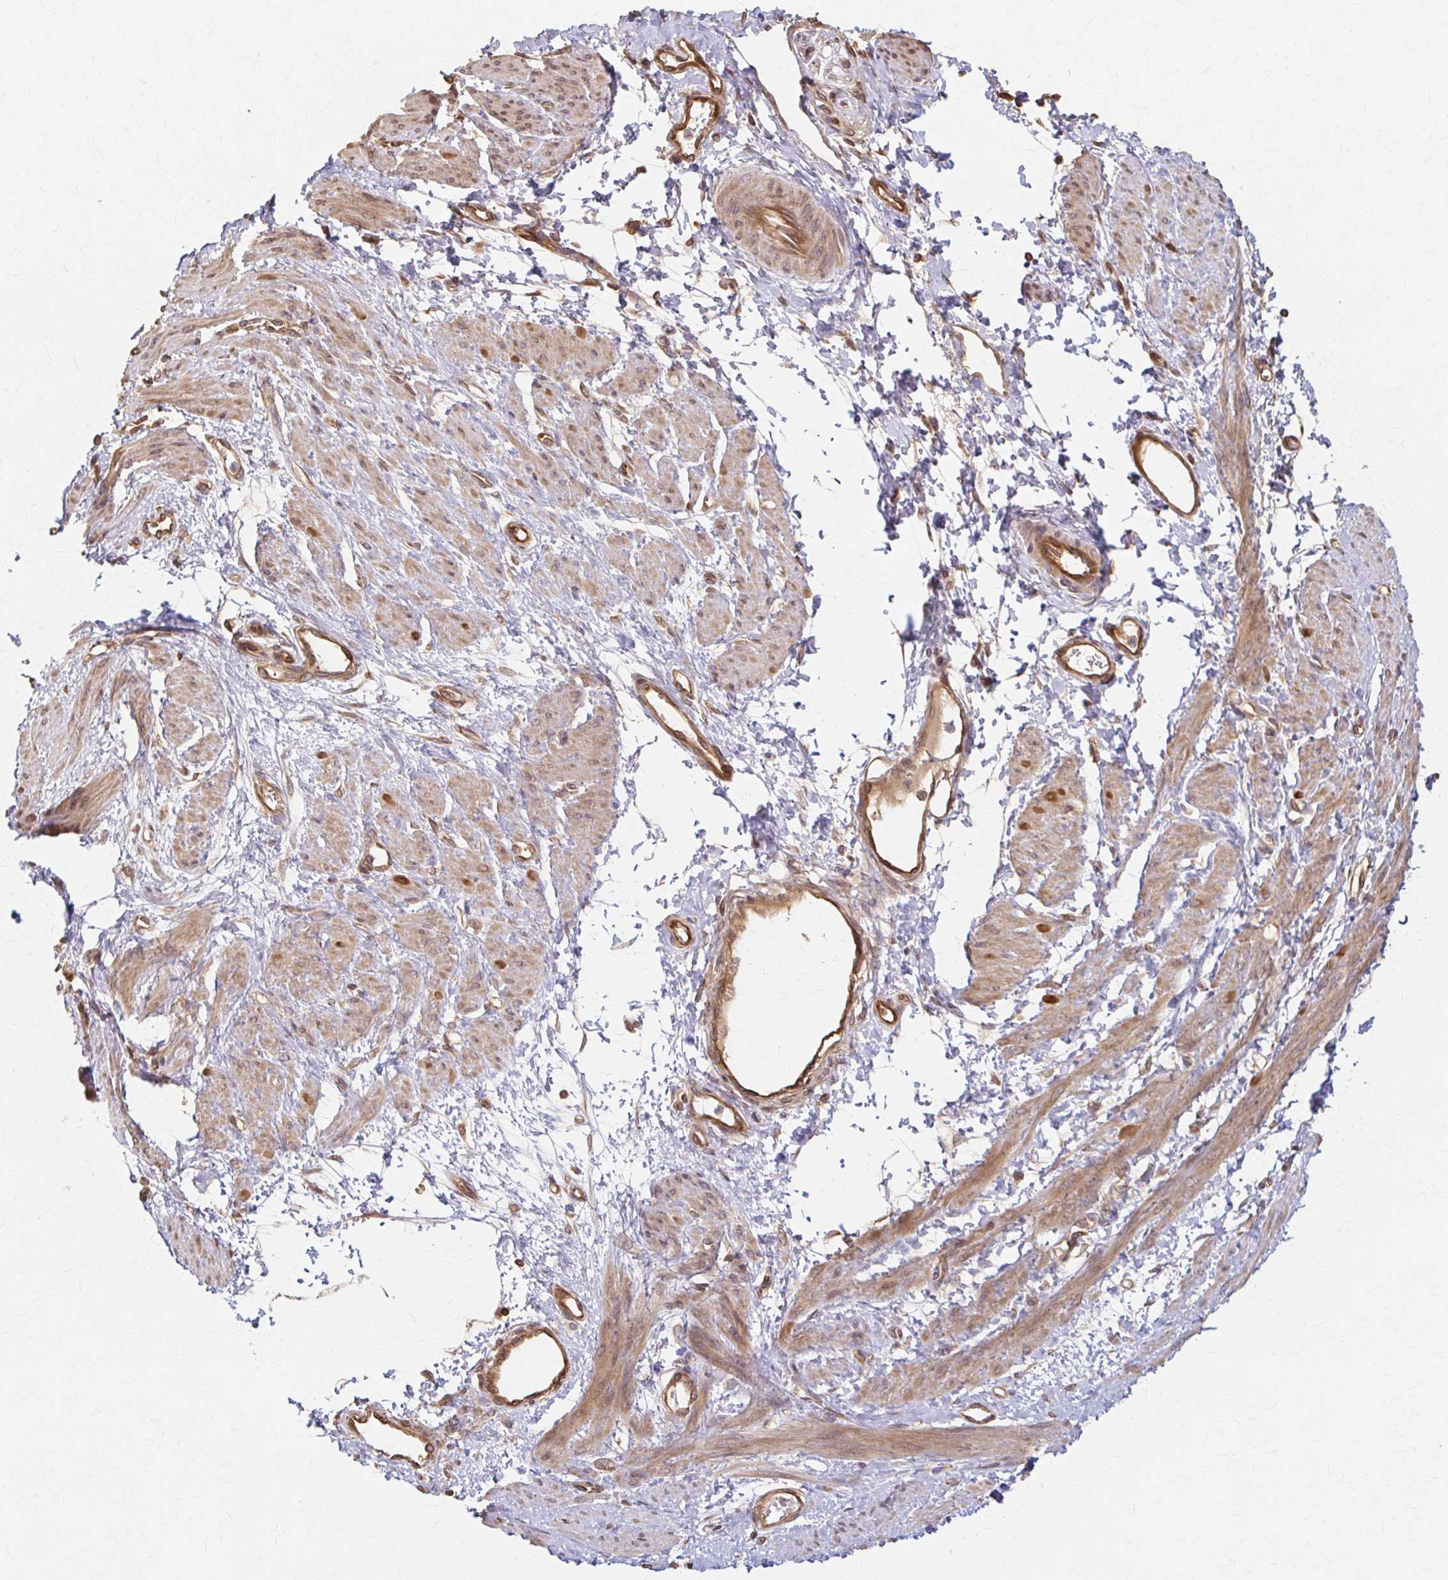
{"staining": {"intensity": "moderate", "quantity": "25%-75%", "location": "cytoplasmic/membranous,nuclear"}, "tissue": "smooth muscle", "cell_type": "Smooth muscle cells", "image_type": "normal", "snomed": [{"axis": "morphology", "description": "Normal tissue, NOS"}, {"axis": "topography", "description": "Smooth muscle"}, {"axis": "topography", "description": "Uterus"}], "caption": "IHC staining of benign smooth muscle, which demonstrates medium levels of moderate cytoplasmic/membranous,nuclear positivity in about 25%-75% of smooth muscle cells indicating moderate cytoplasmic/membranous,nuclear protein positivity. The staining was performed using DAB (brown) for protein detection and nuclei were counterstained in hematoxylin (blue).", "gene": "ARHGAP35", "patient": {"sex": "female", "age": 39}}